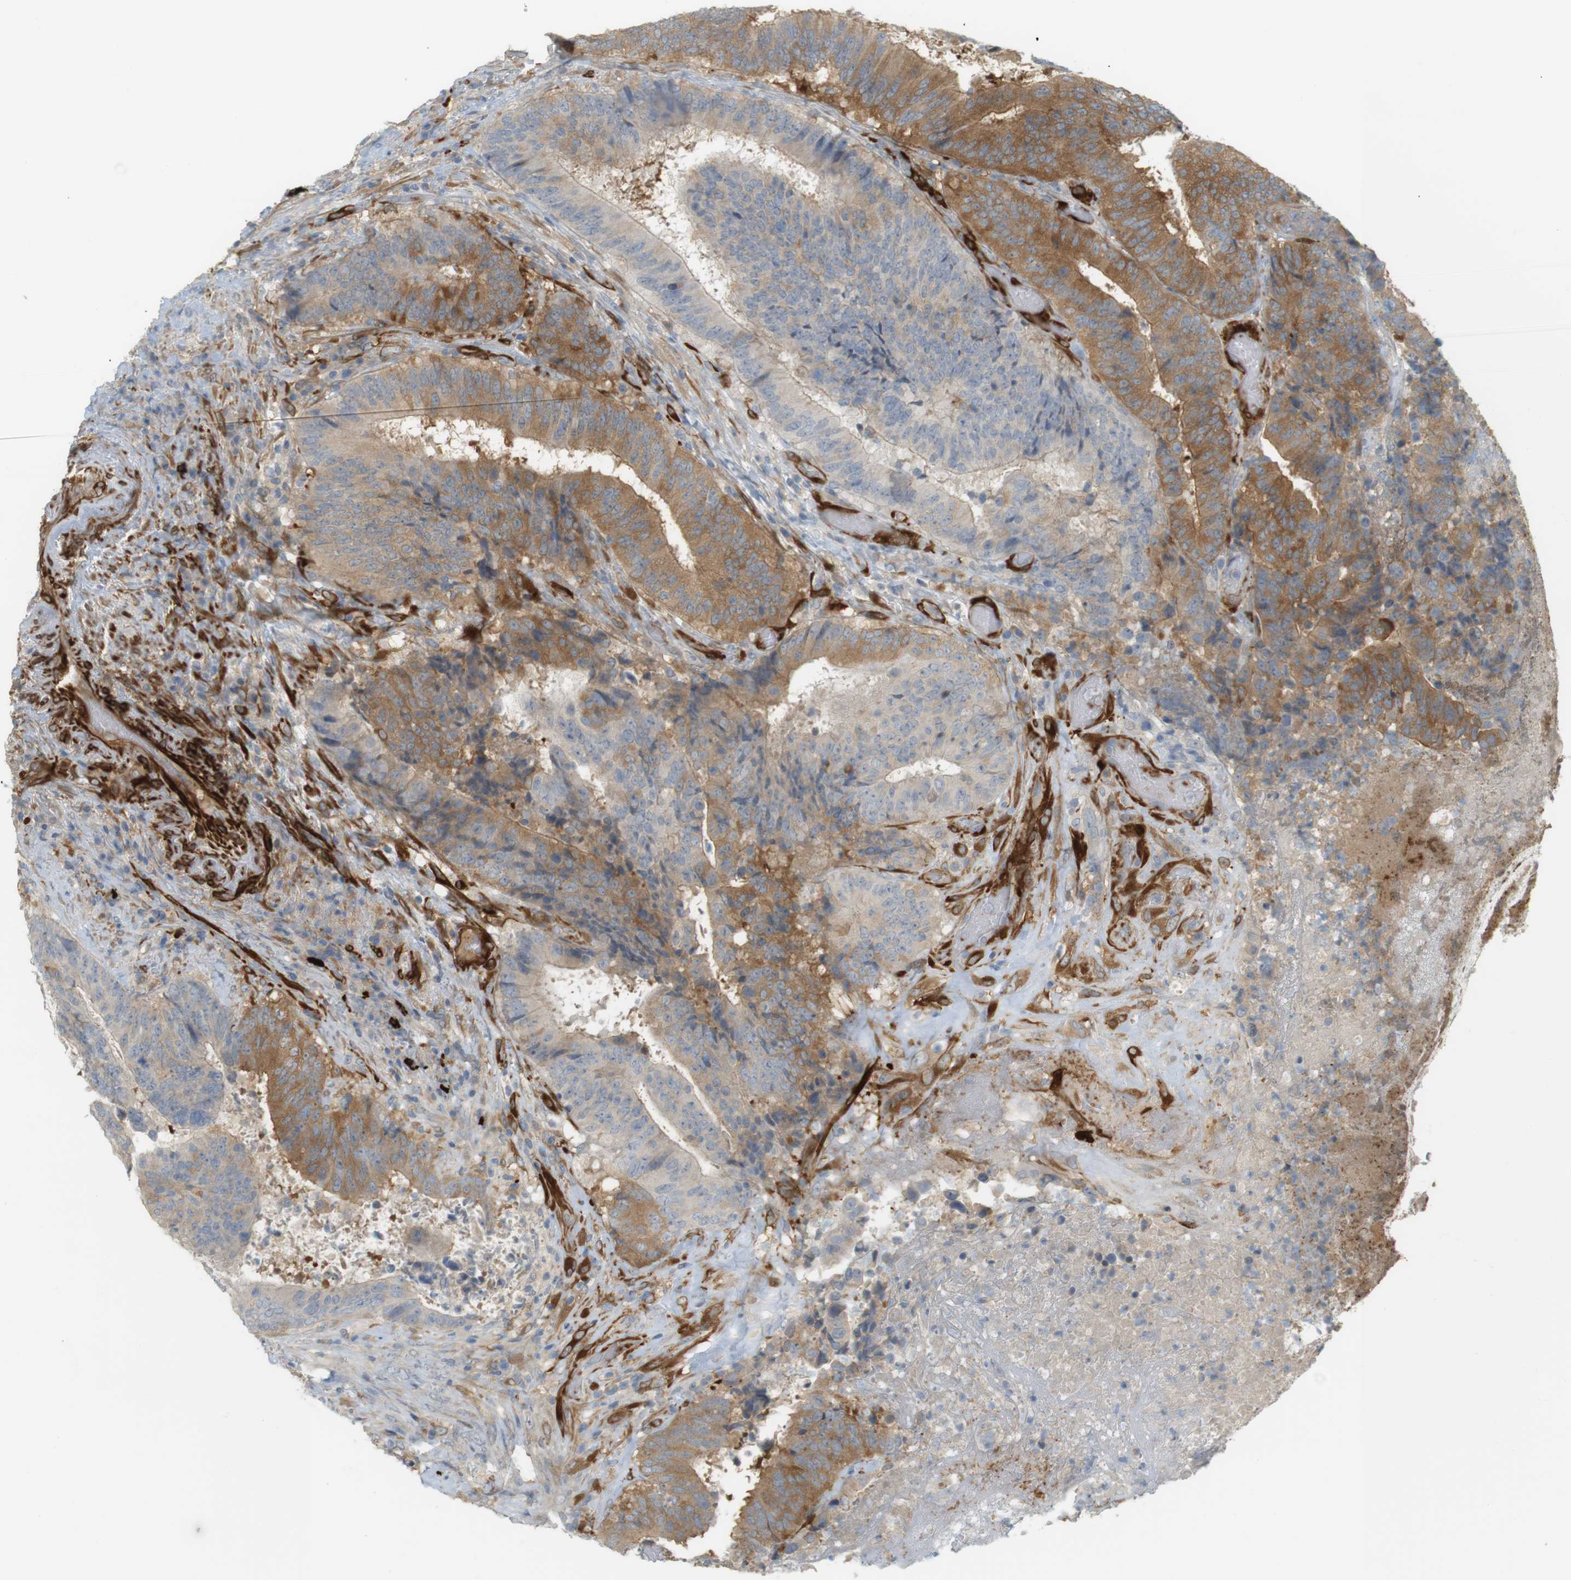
{"staining": {"intensity": "moderate", "quantity": "25%-75%", "location": "cytoplasmic/membranous"}, "tissue": "colorectal cancer", "cell_type": "Tumor cells", "image_type": "cancer", "snomed": [{"axis": "morphology", "description": "Adenocarcinoma, NOS"}, {"axis": "topography", "description": "Rectum"}], "caption": "A medium amount of moderate cytoplasmic/membranous positivity is seen in about 25%-75% of tumor cells in adenocarcinoma (colorectal) tissue.", "gene": "PDE3A", "patient": {"sex": "male", "age": 72}}